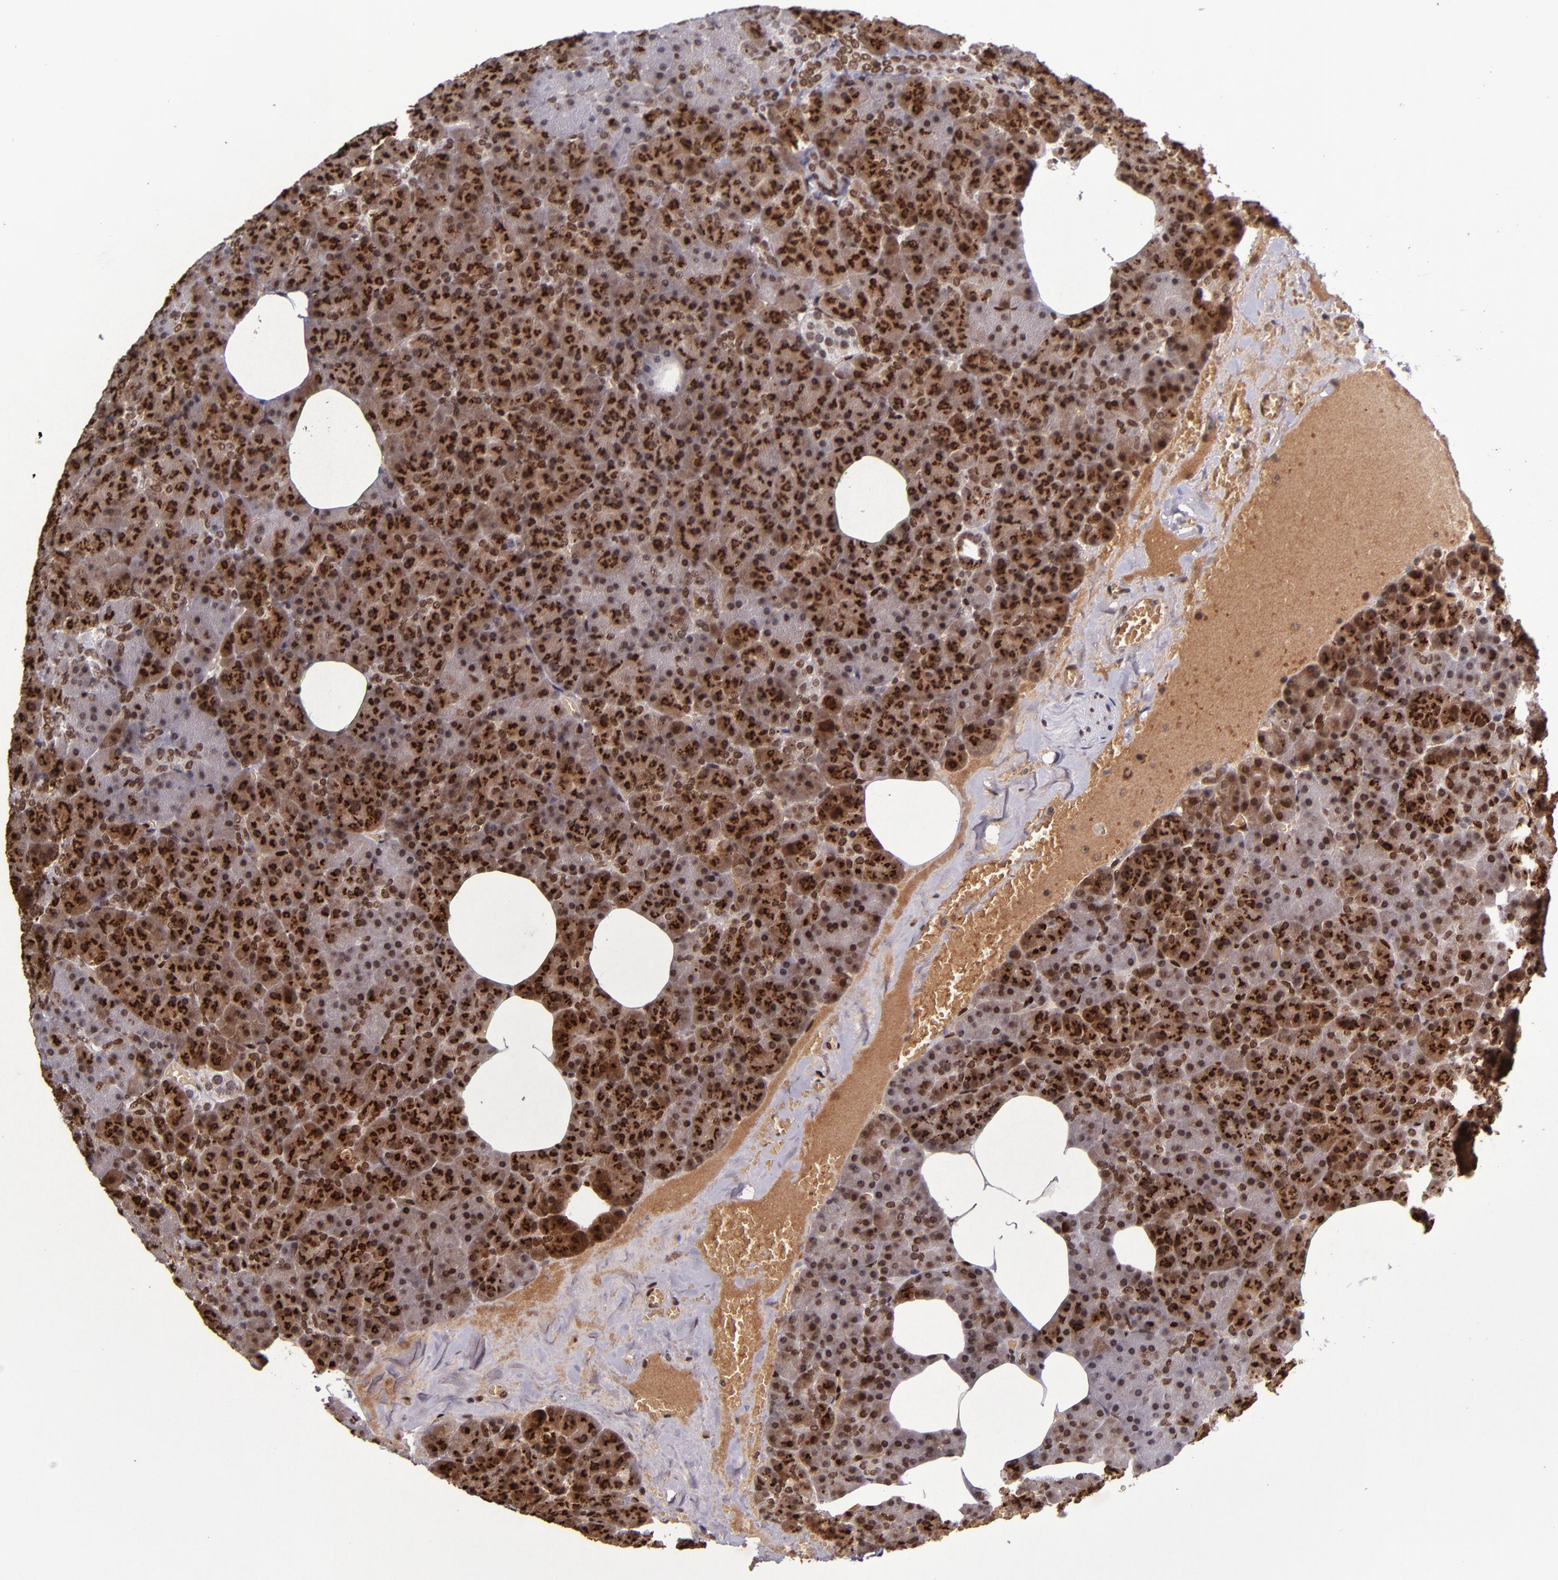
{"staining": {"intensity": "strong", "quantity": ">75%", "location": "cytoplasmic/membranous,nuclear"}, "tissue": "pancreas", "cell_type": "Exocrine glandular cells", "image_type": "normal", "snomed": [{"axis": "morphology", "description": "Normal tissue, NOS"}, {"axis": "topography", "description": "Pancreas"}], "caption": "Brown immunohistochemical staining in normal pancreas displays strong cytoplasmic/membranous,nuclear positivity in about >75% of exocrine glandular cells.", "gene": "MGMT", "patient": {"sex": "female", "age": 35}}